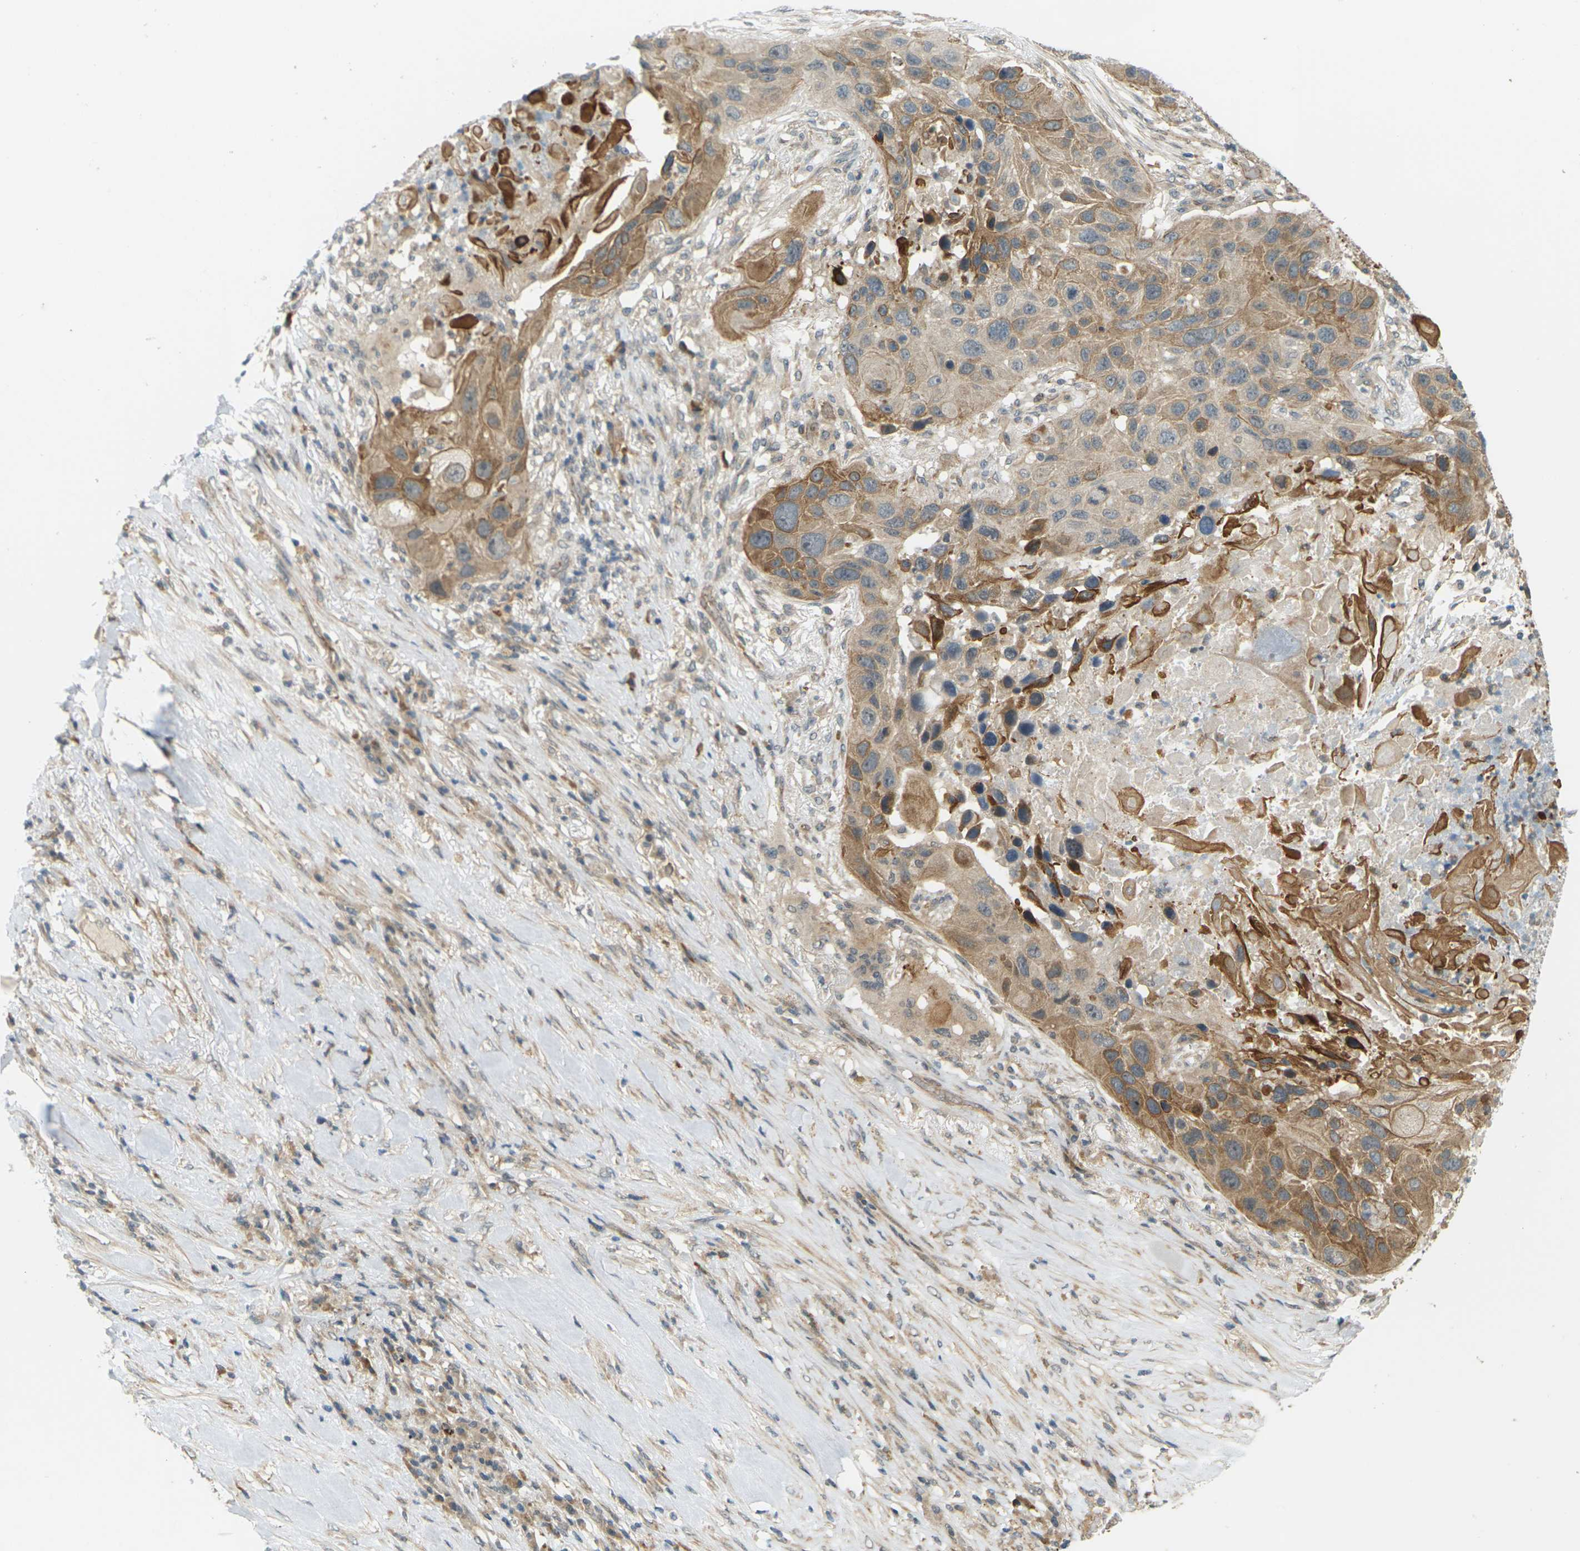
{"staining": {"intensity": "moderate", "quantity": ">75%", "location": "cytoplasmic/membranous"}, "tissue": "lung cancer", "cell_type": "Tumor cells", "image_type": "cancer", "snomed": [{"axis": "morphology", "description": "Squamous cell carcinoma, NOS"}, {"axis": "topography", "description": "Lung"}], "caption": "Immunohistochemistry (IHC) photomicrograph of neoplastic tissue: human lung squamous cell carcinoma stained using immunohistochemistry shows medium levels of moderate protein expression localized specifically in the cytoplasmic/membranous of tumor cells, appearing as a cytoplasmic/membranous brown color.", "gene": "SOCS6", "patient": {"sex": "male", "age": 57}}